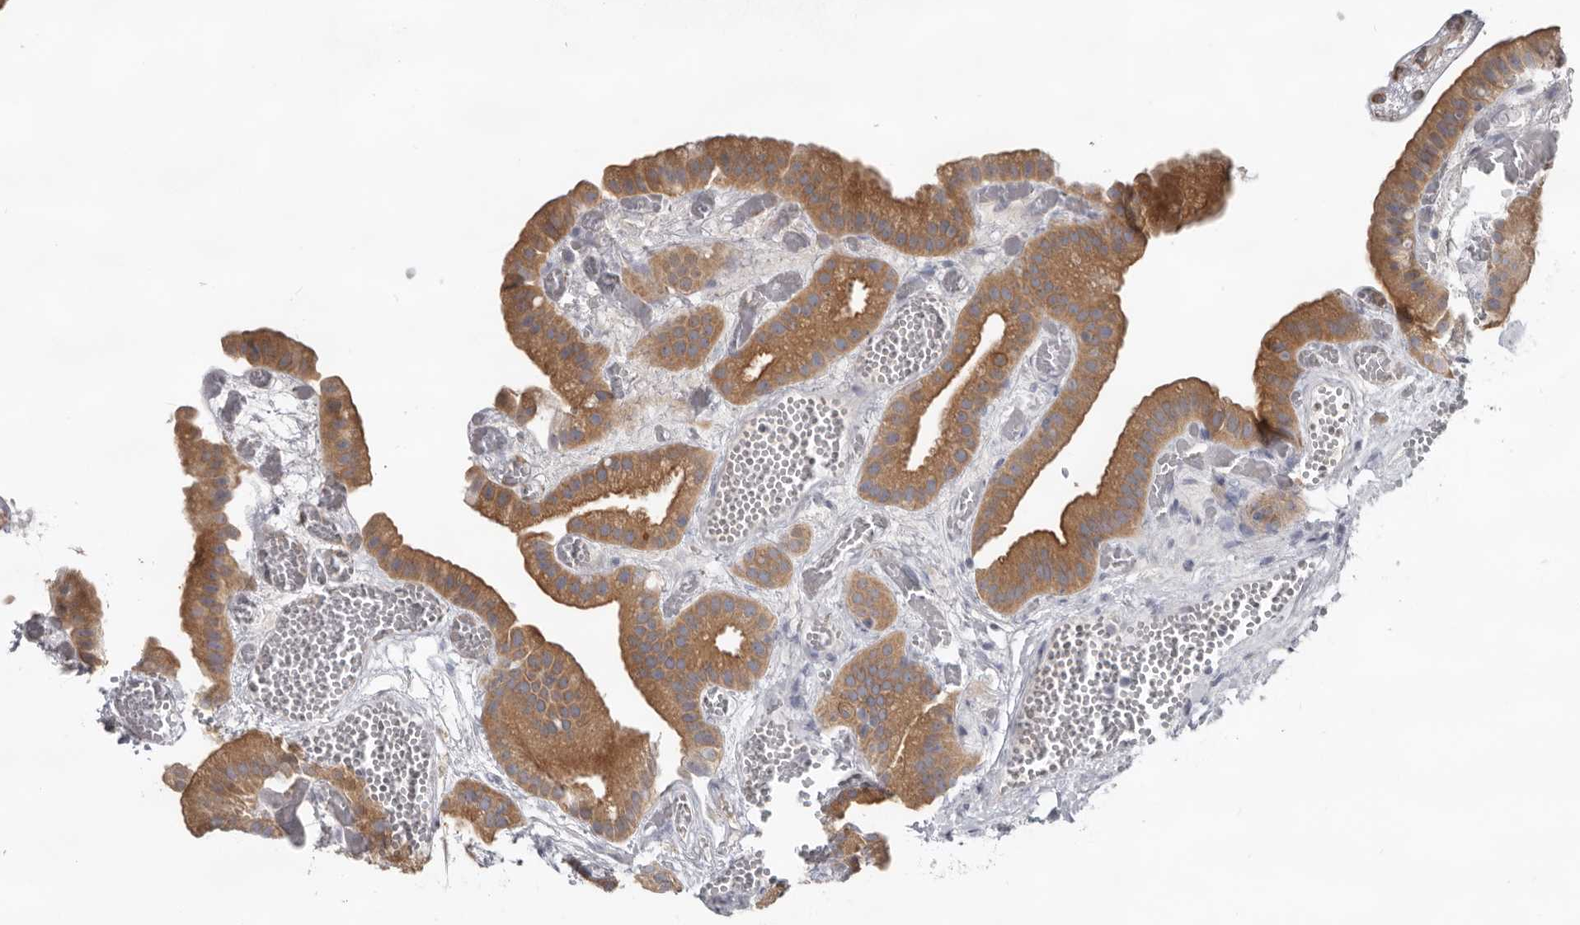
{"staining": {"intensity": "moderate", "quantity": ">75%", "location": "cytoplasmic/membranous"}, "tissue": "gallbladder", "cell_type": "Glandular cells", "image_type": "normal", "snomed": [{"axis": "morphology", "description": "Normal tissue, NOS"}, {"axis": "topography", "description": "Gallbladder"}], "caption": "High-magnification brightfield microscopy of normal gallbladder stained with DAB (3,3'-diaminobenzidine) (brown) and counterstained with hematoxylin (blue). glandular cells exhibit moderate cytoplasmic/membranous positivity is identified in about>75% of cells.", "gene": "HINT3", "patient": {"sex": "female", "age": 64}}